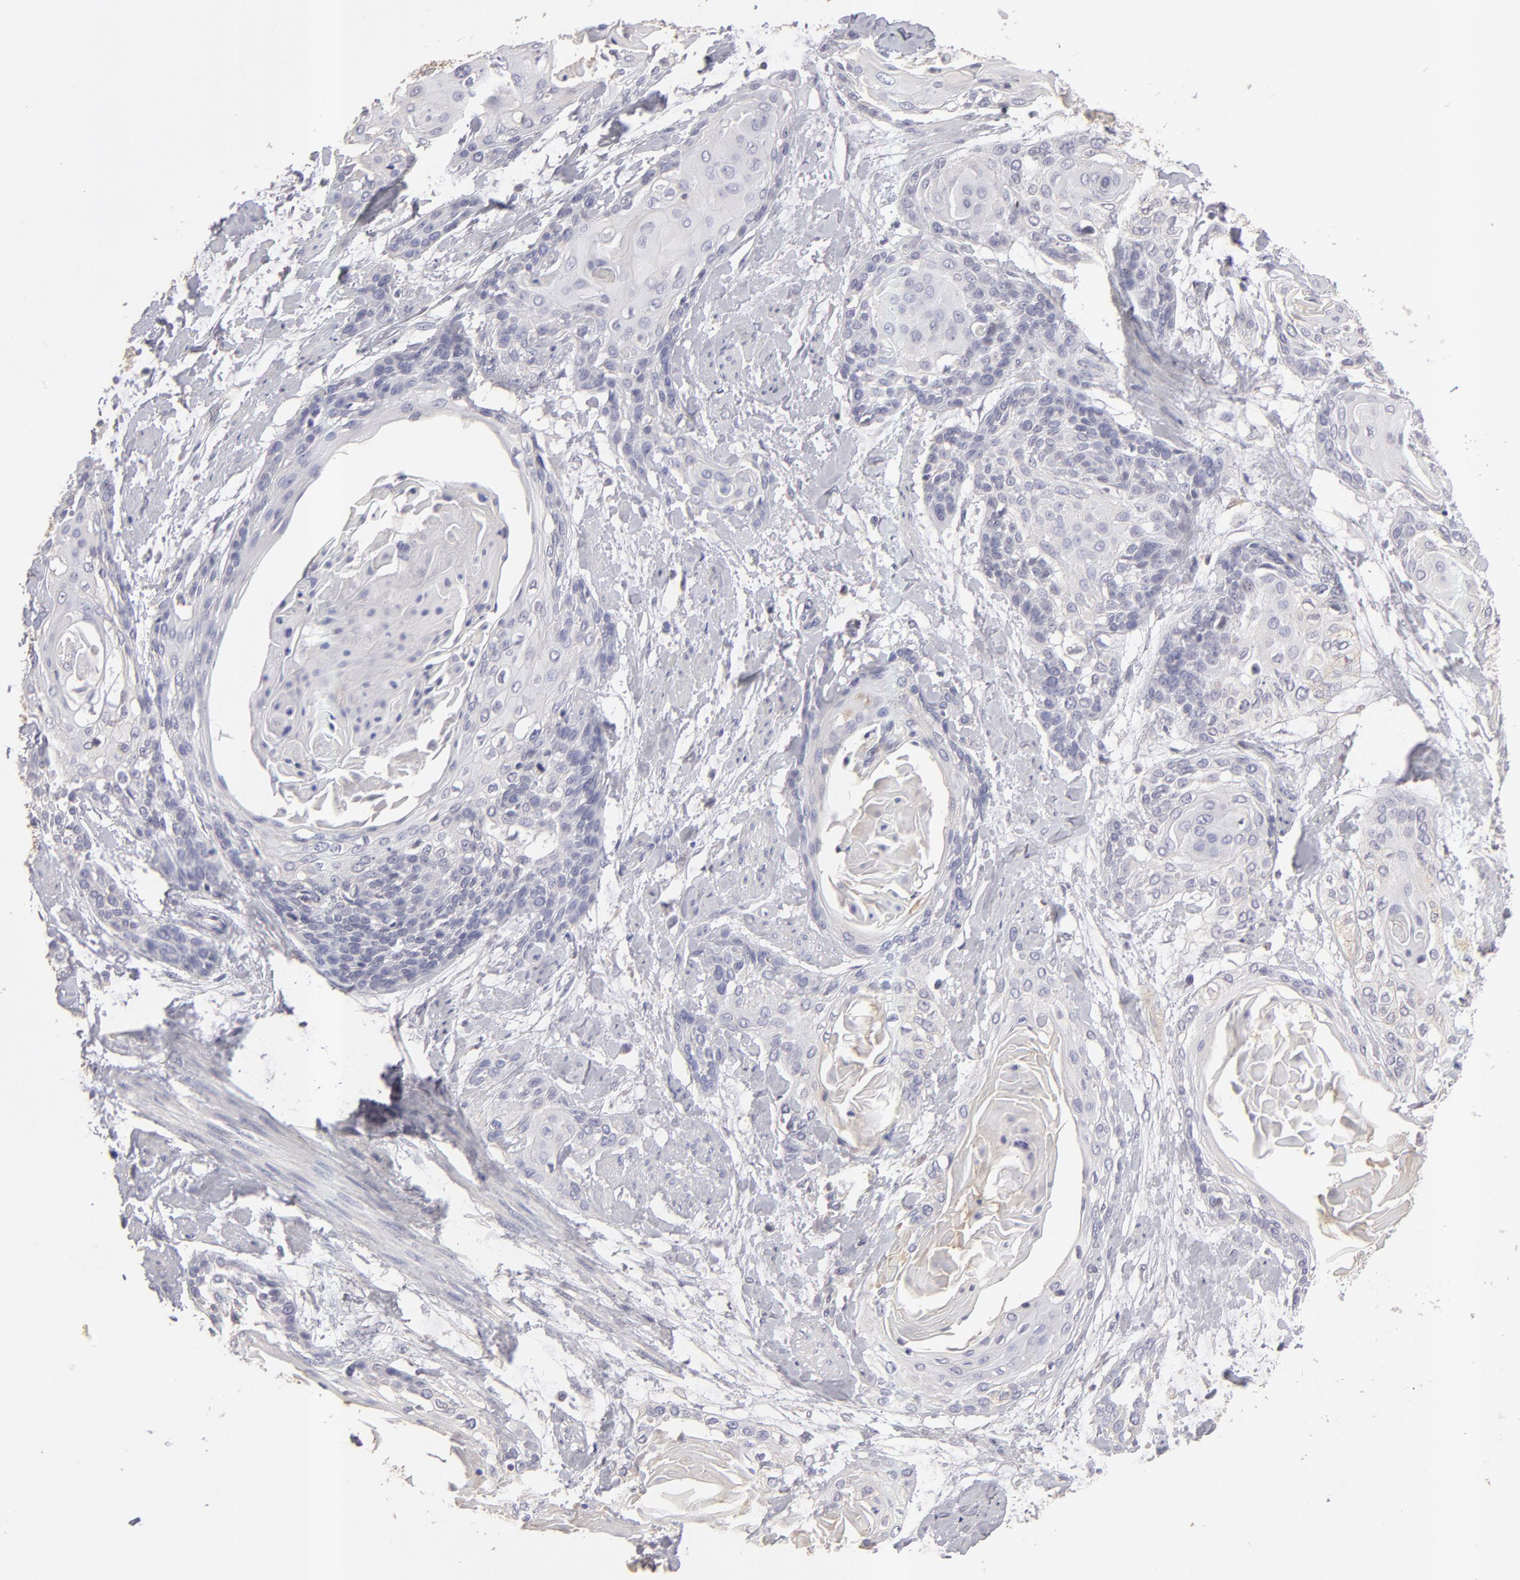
{"staining": {"intensity": "negative", "quantity": "none", "location": "none"}, "tissue": "cervical cancer", "cell_type": "Tumor cells", "image_type": "cancer", "snomed": [{"axis": "morphology", "description": "Squamous cell carcinoma, NOS"}, {"axis": "topography", "description": "Cervix"}], "caption": "Protein analysis of cervical cancer (squamous cell carcinoma) displays no significant positivity in tumor cells.", "gene": "ABCC4", "patient": {"sex": "female", "age": 57}}